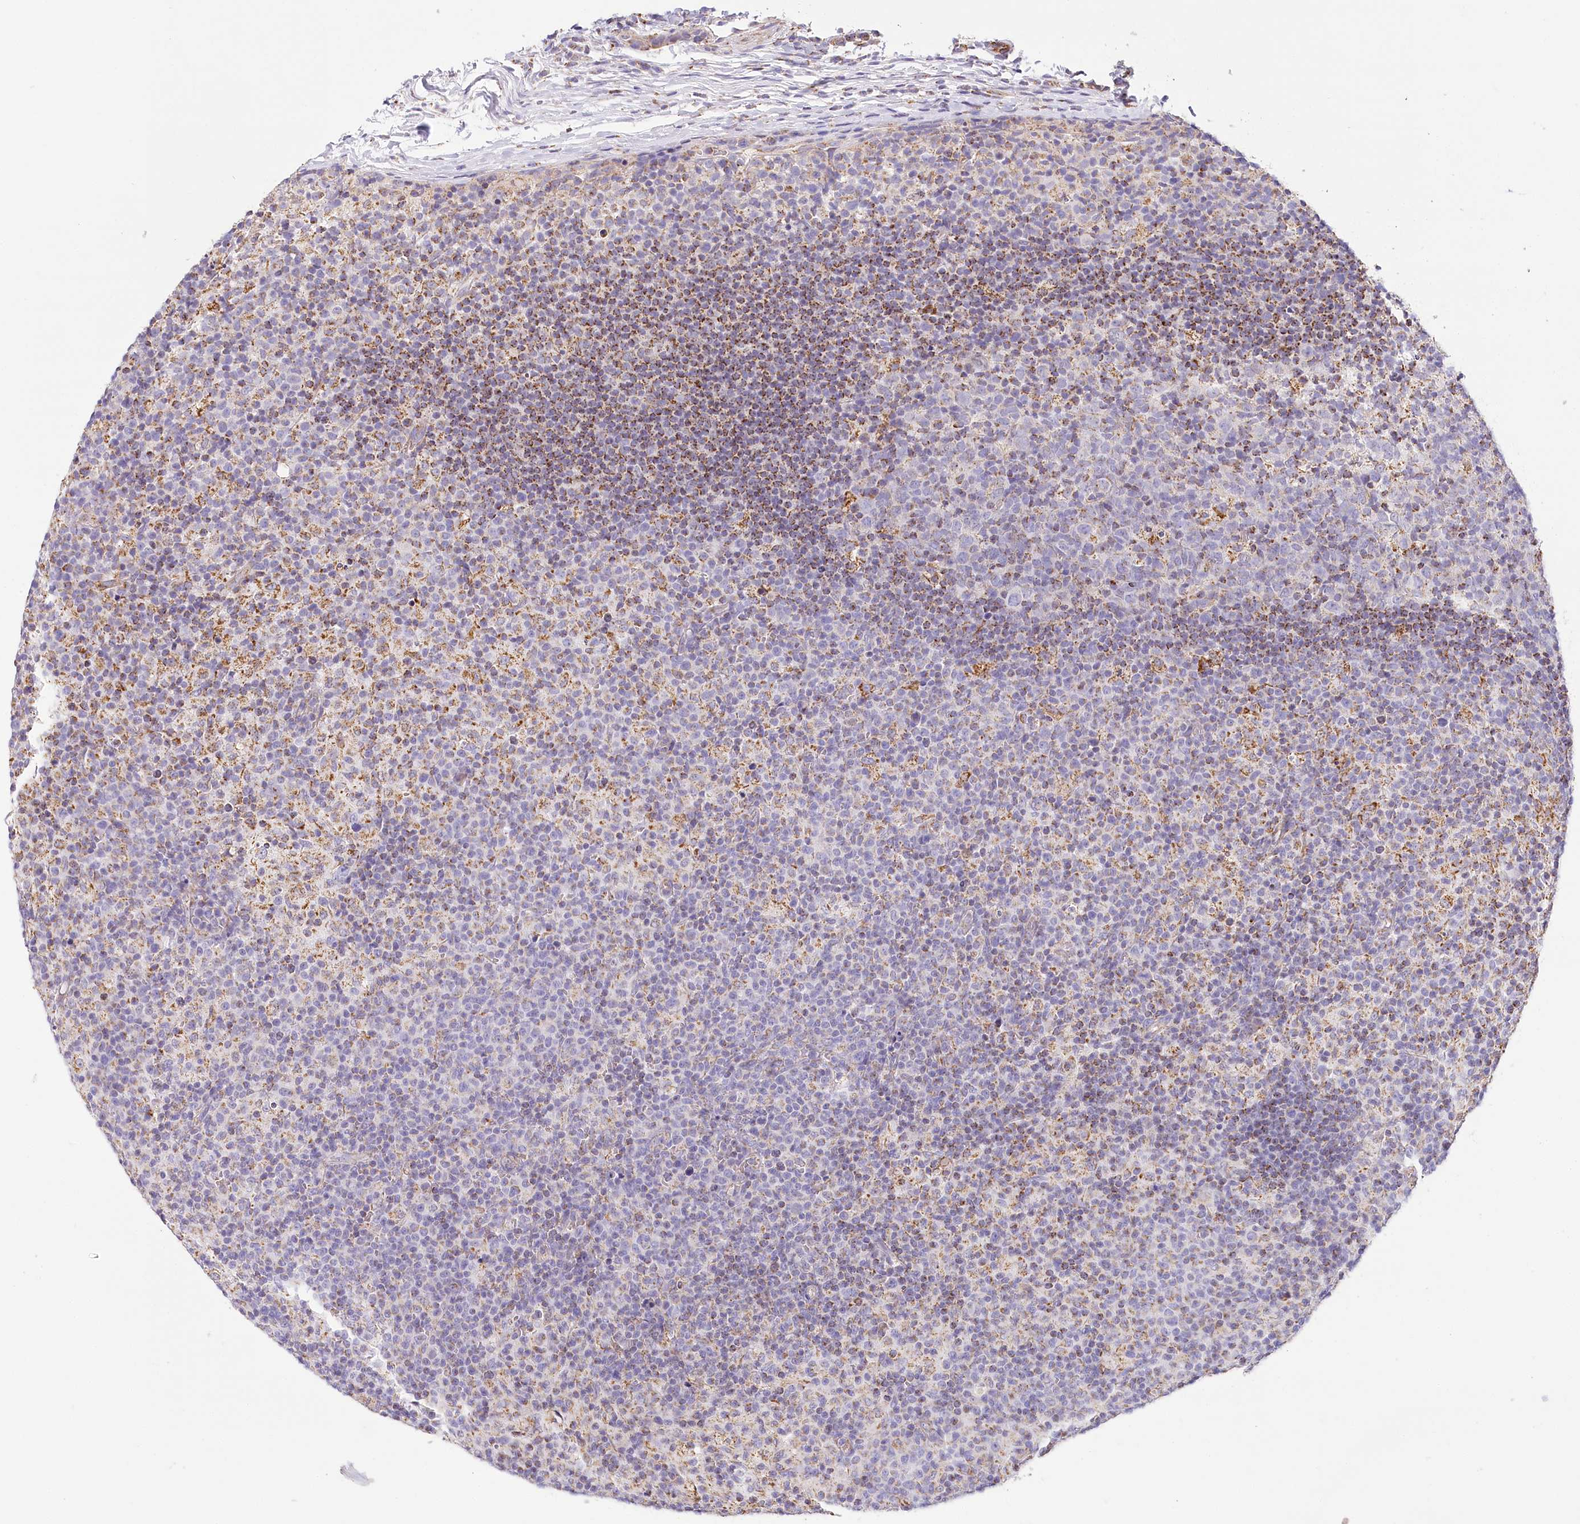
{"staining": {"intensity": "moderate", "quantity": "<25%", "location": "cytoplasmic/membranous"}, "tissue": "lymph node", "cell_type": "Germinal center cells", "image_type": "normal", "snomed": [{"axis": "morphology", "description": "Normal tissue, NOS"}, {"axis": "morphology", "description": "Inflammation, NOS"}, {"axis": "topography", "description": "Lymph node"}], "caption": "The photomicrograph shows immunohistochemical staining of benign lymph node. There is moderate cytoplasmic/membranous staining is seen in approximately <25% of germinal center cells.", "gene": "LSS", "patient": {"sex": "male", "age": 55}}